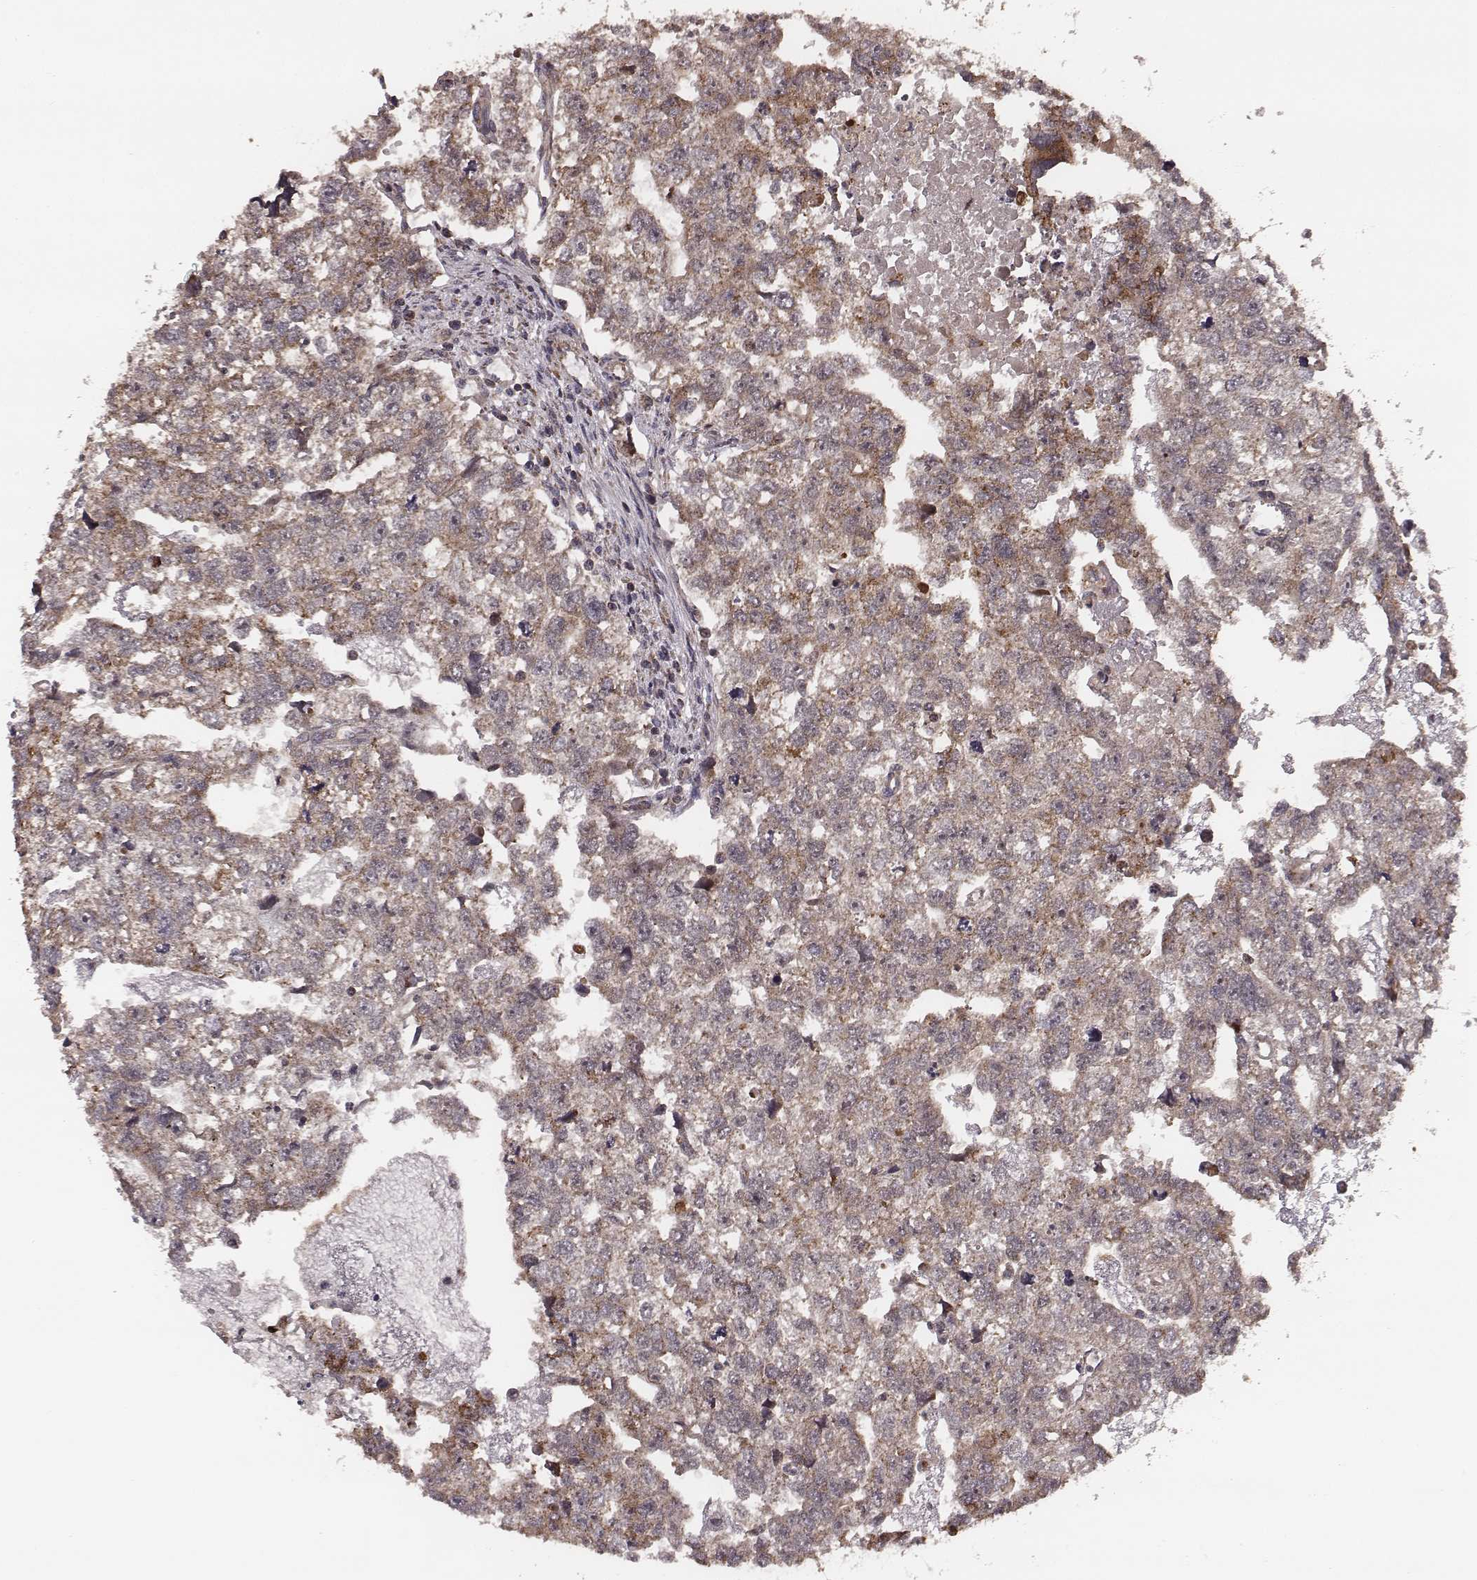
{"staining": {"intensity": "weak", "quantity": "25%-75%", "location": "cytoplasmic/membranous"}, "tissue": "testis cancer", "cell_type": "Tumor cells", "image_type": "cancer", "snomed": [{"axis": "morphology", "description": "Carcinoma, Embryonal, NOS"}, {"axis": "morphology", "description": "Teratoma, malignant, NOS"}, {"axis": "topography", "description": "Testis"}], "caption": "An image showing weak cytoplasmic/membranous positivity in about 25%-75% of tumor cells in testis cancer, as visualized by brown immunohistochemical staining.", "gene": "ZDHHC21", "patient": {"sex": "male", "age": 44}}